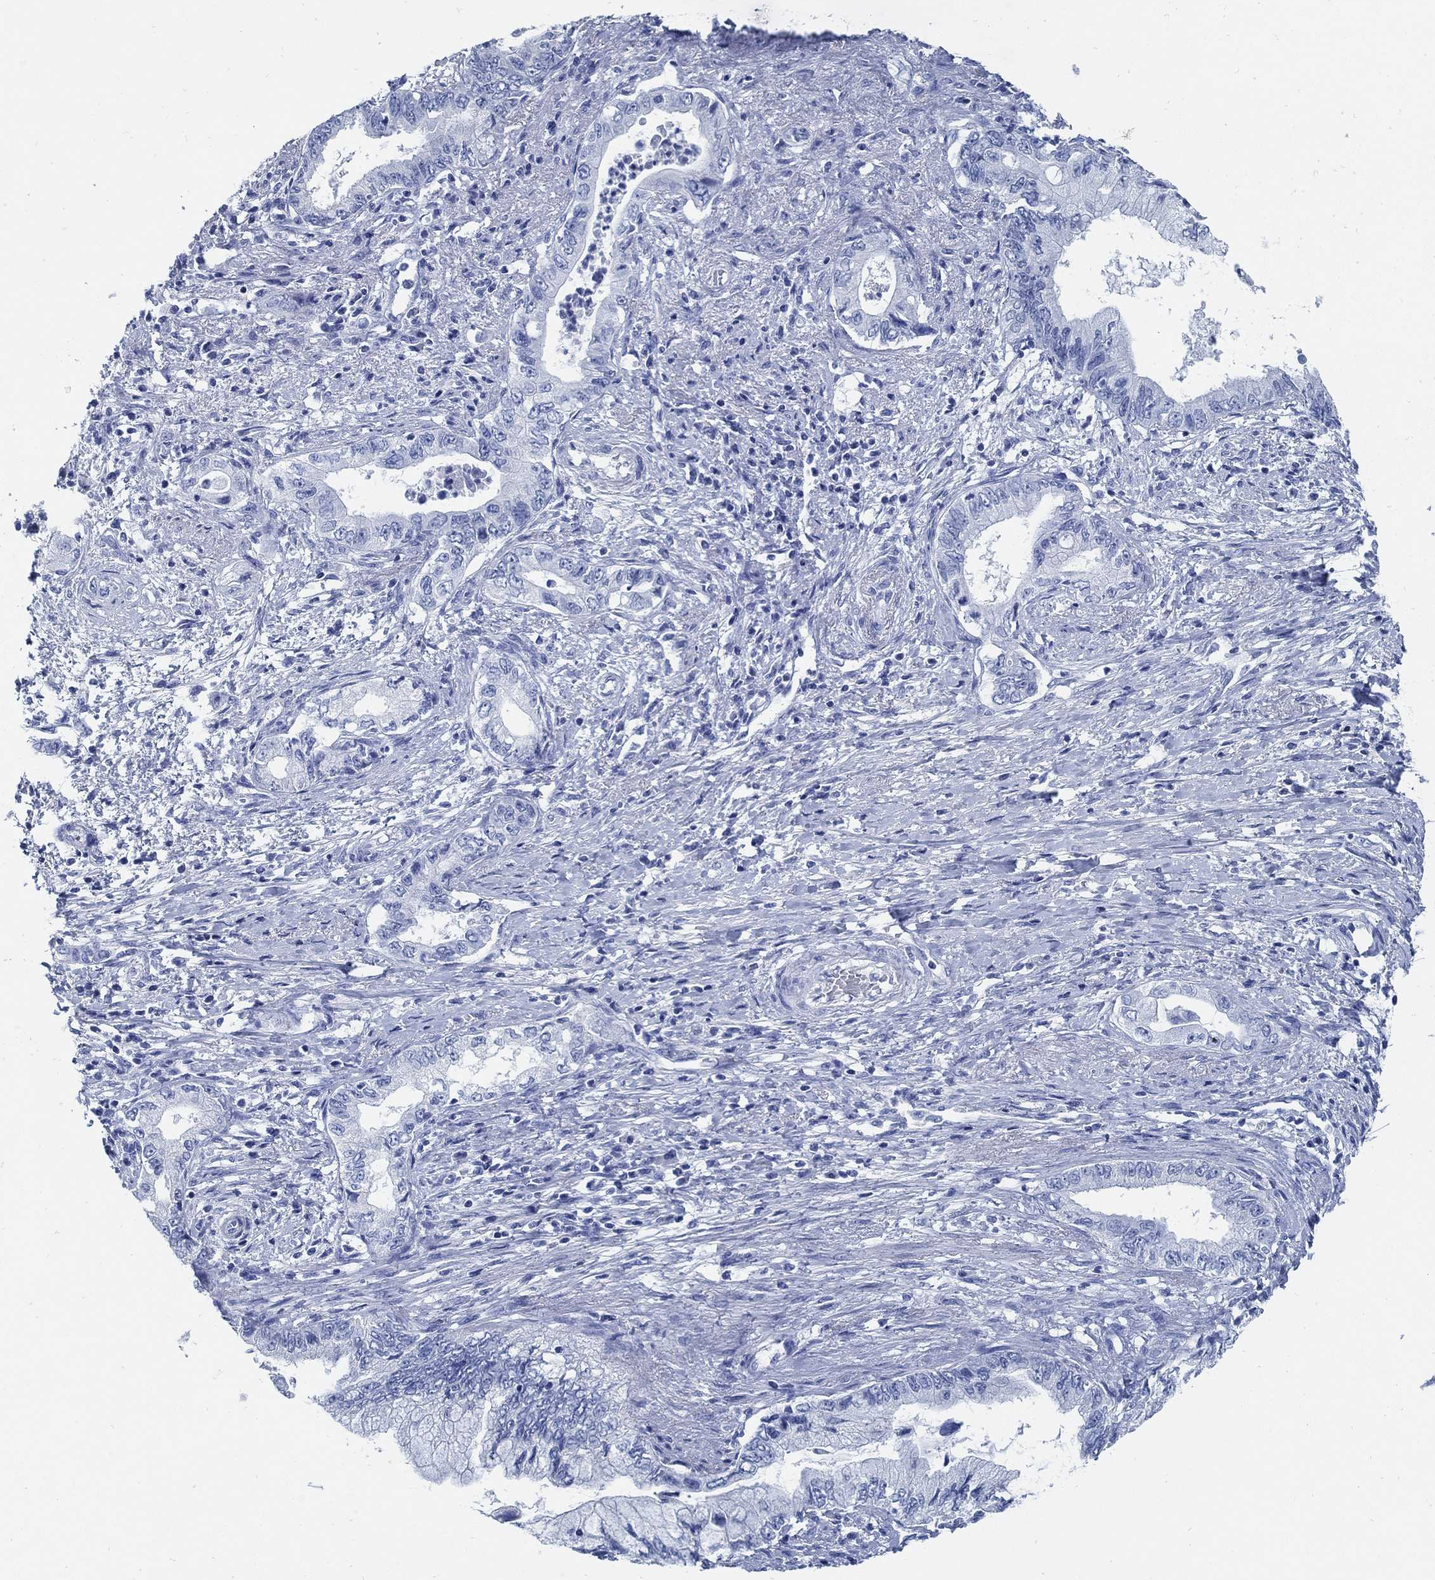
{"staining": {"intensity": "negative", "quantity": "none", "location": "none"}, "tissue": "pancreatic cancer", "cell_type": "Tumor cells", "image_type": "cancer", "snomed": [{"axis": "morphology", "description": "Adenocarcinoma, NOS"}, {"axis": "topography", "description": "Pancreas"}], "caption": "Immunohistochemical staining of adenocarcinoma (pancreatic) displays no significant expression in tumor cells.", "gene": "SLC45A1", "patient": {"sex": "female", "age": 73}}